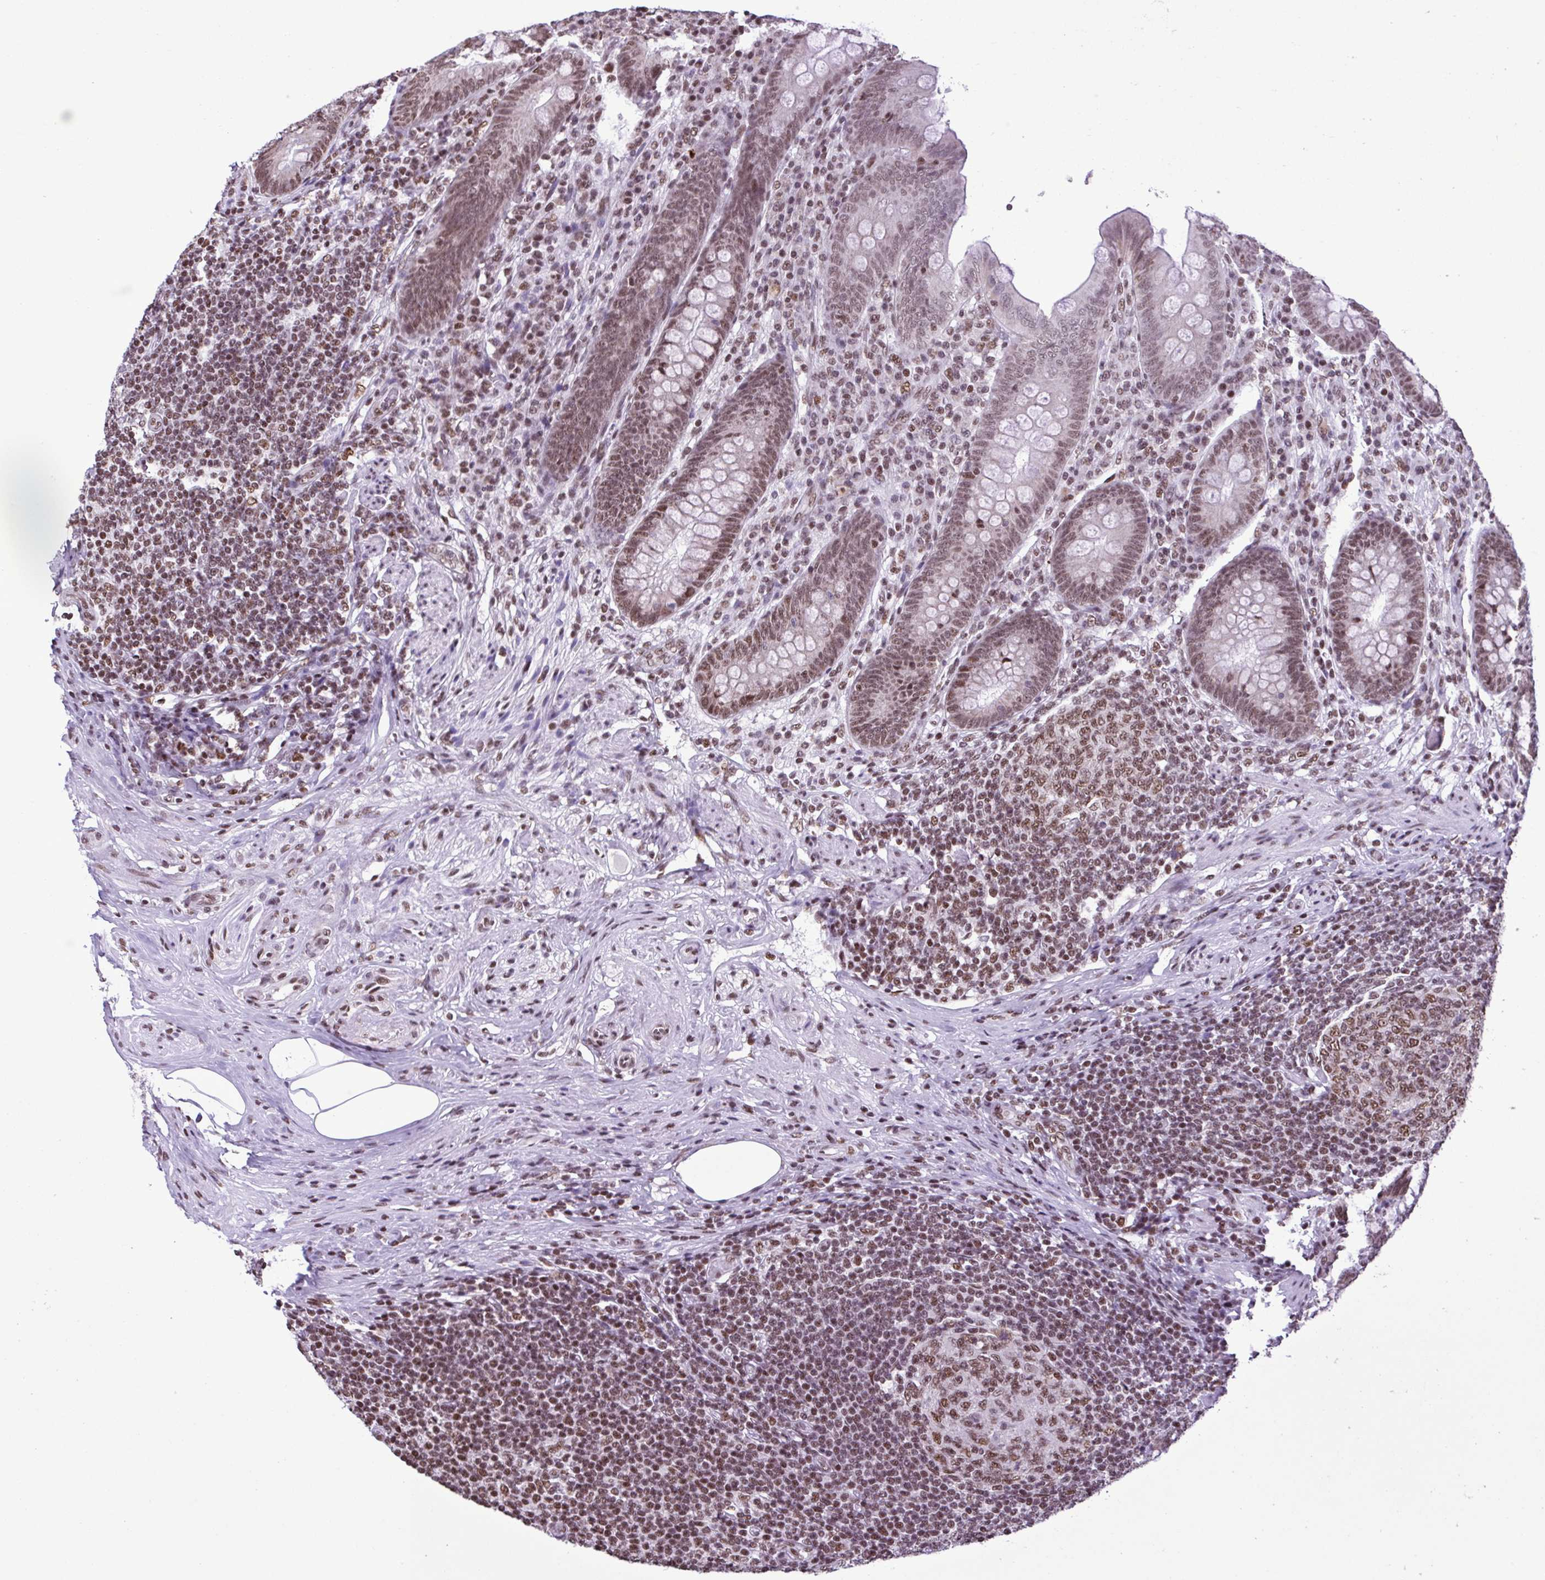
{"staining": {"intensity": "moderate", "quantity": ">75%", "location": "nuclear"}, "tissue": "appendix", "cell_type": "Glandular cells", "image_type": "normal", "snomed": [{"axis": "morphology", "description": "Normal tissue, NOS"}, {"axis": "topography", "description": "Appendix"}], "caption": "This photomicrograph reveals IHC staining of benign human appendix, with medium moderate nuclear staining in approximately >75% of glandular cells.", "gene": "TIMM21", "patient": {"sex": "male", "age": 71}}